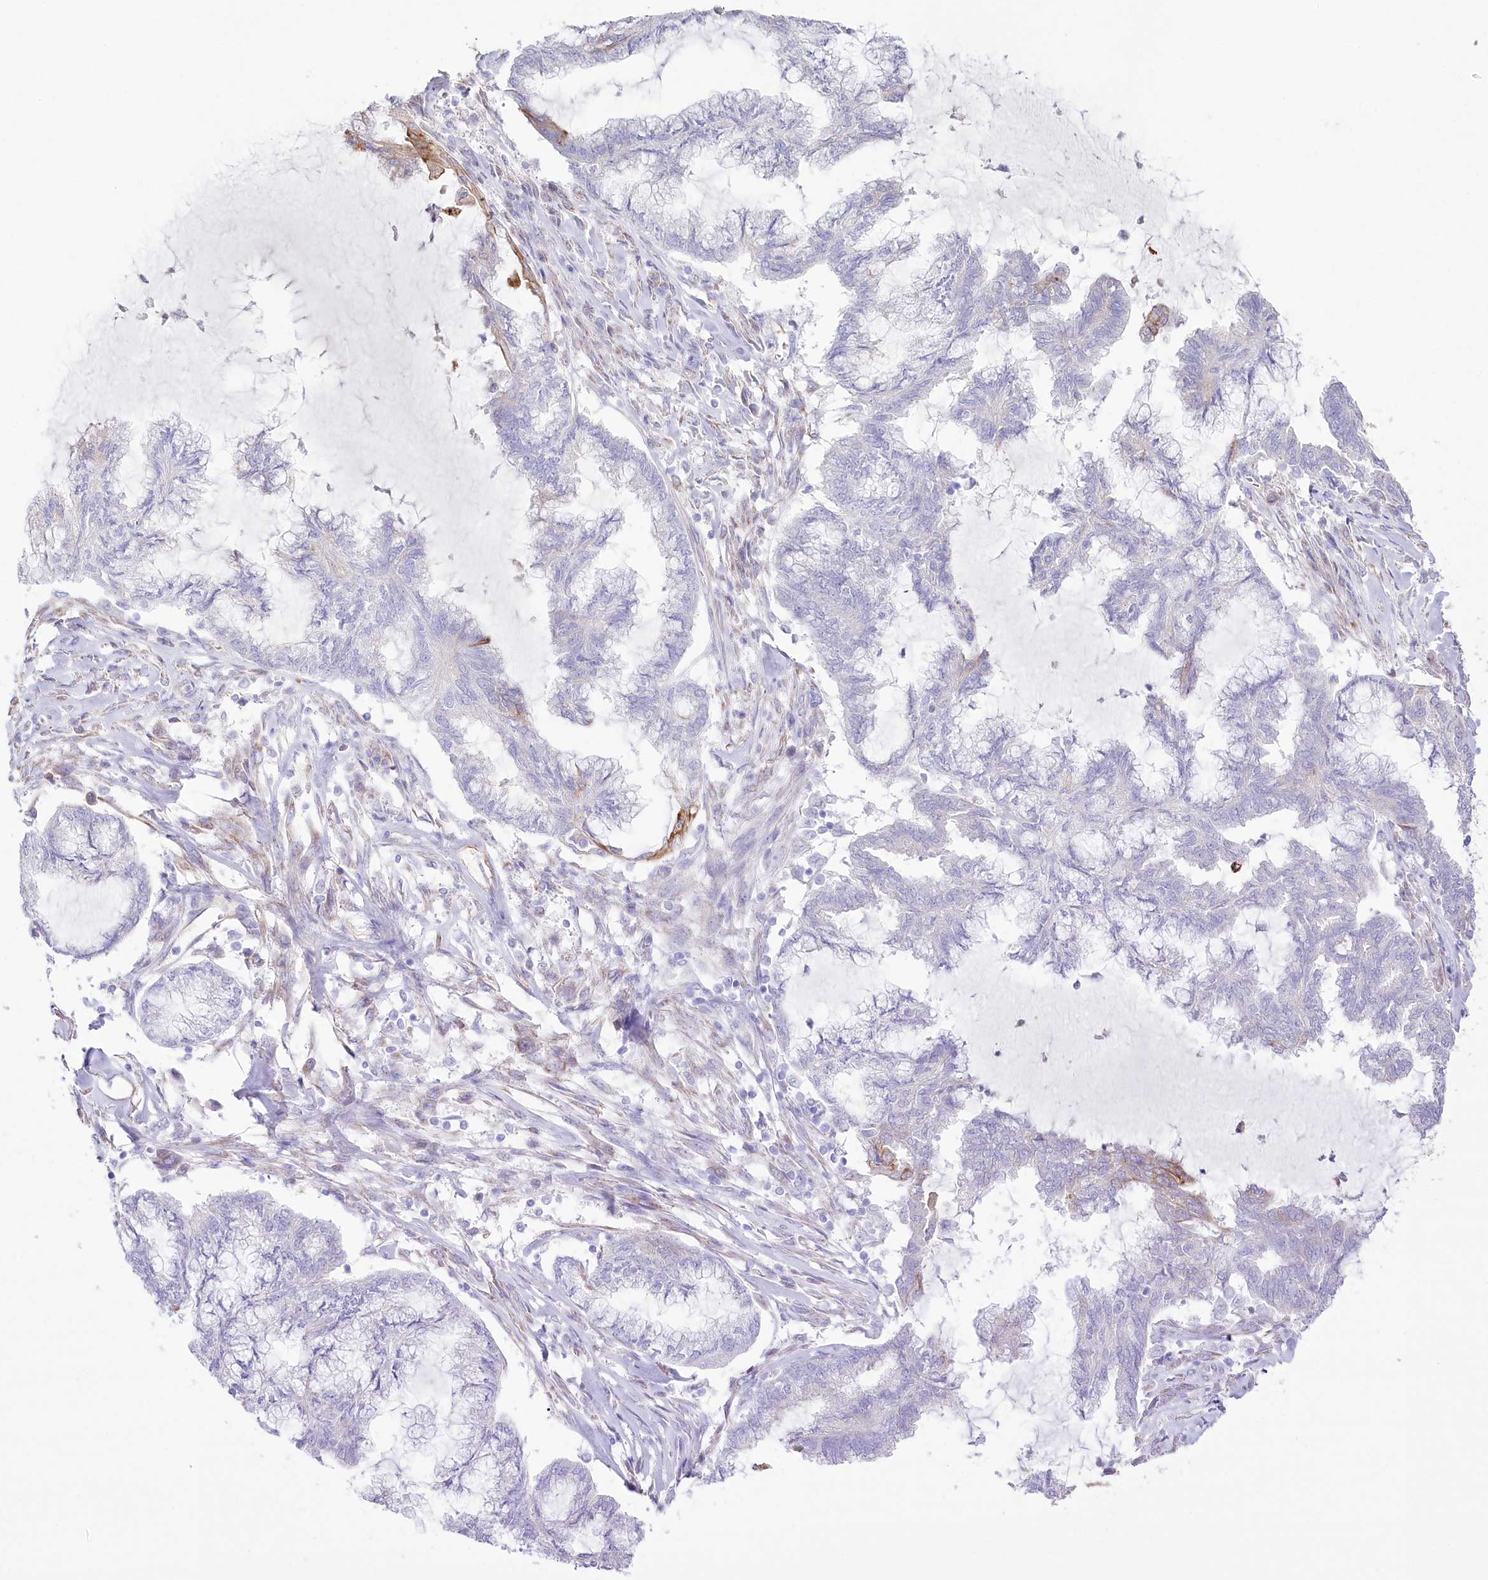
{"staining": {"intensity": "negative", "quantity": "none", "location": "none"}, "tissue": "endometrial cancer", "cell_type": "Tumor cells", "image_type": "cancer", "snomed": [{"axis": "morphology", "description": "Adenocarcinoma, NOS"}, {"axis": "topography", "description": "Endometrium"}], "caption": "Endometrial cancer (adenocarcinoma) was stained to show a protein in brown. There is no significant expression in tumor cells. Brightfield microscopy of IHC stained with DAB (brown) and hematoxylin (blue), captured at high magnification.", "gene": "SLC39A10", "patient": {"sex": "female", "age": 86}}